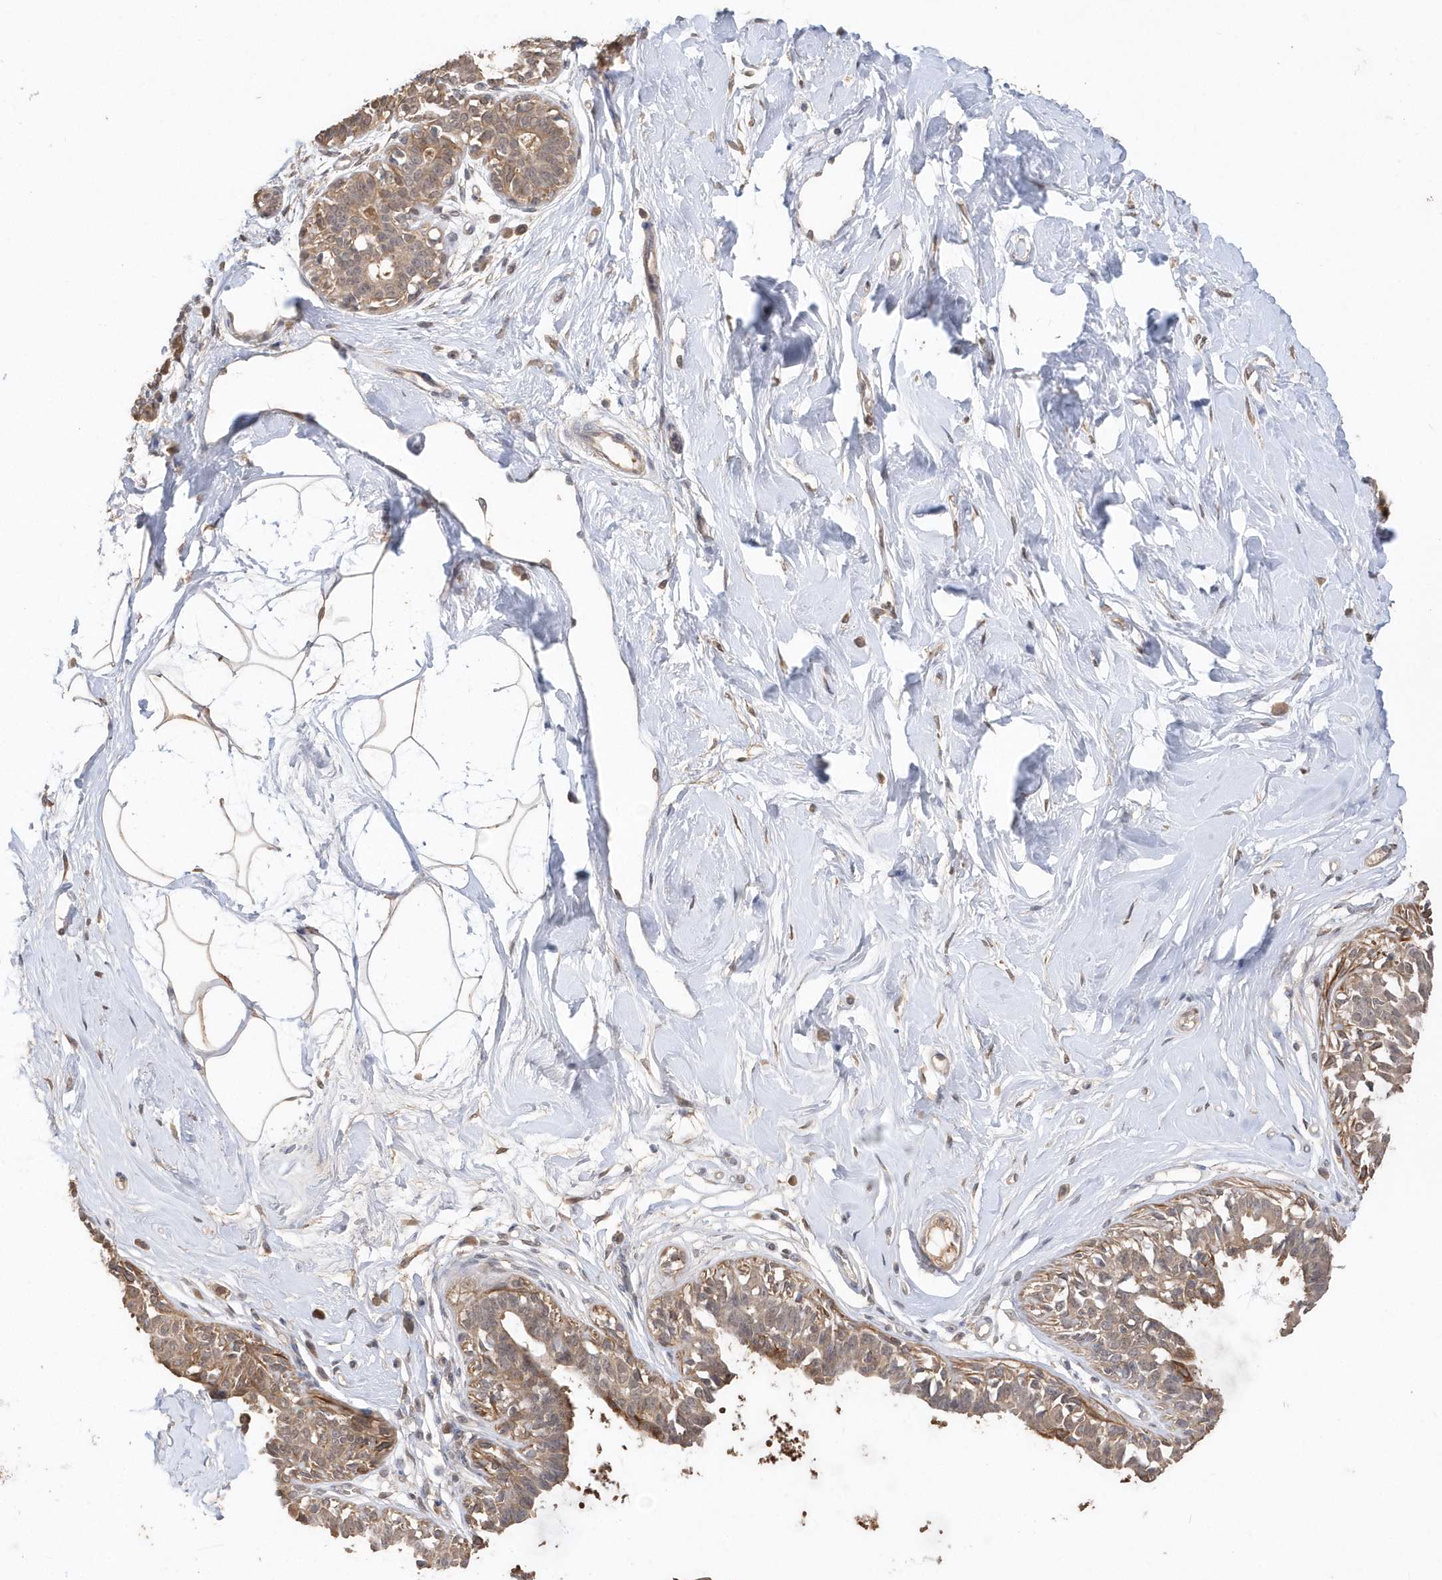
{"staining": {"intensity": "weak", "quantity": ">75%", "location": "cytoplasmic/membranous,nuclear"}, "tissue": "breast", "cell_type": "Adipocytes", "image_type": "normal", "snomed": [{"axis": "morphology", "description": "Normal tissue, NOS"}, {"axis": "topography", "description": "Breast"}], "caption": "Normal breast displays weak cytoplasmic/membranous,nuclear staining in approximately >75% of adipocytes Nuclei are stained in blue..", "gene": "RPEL1", "patient": {"sex": "female", "age": 45}}